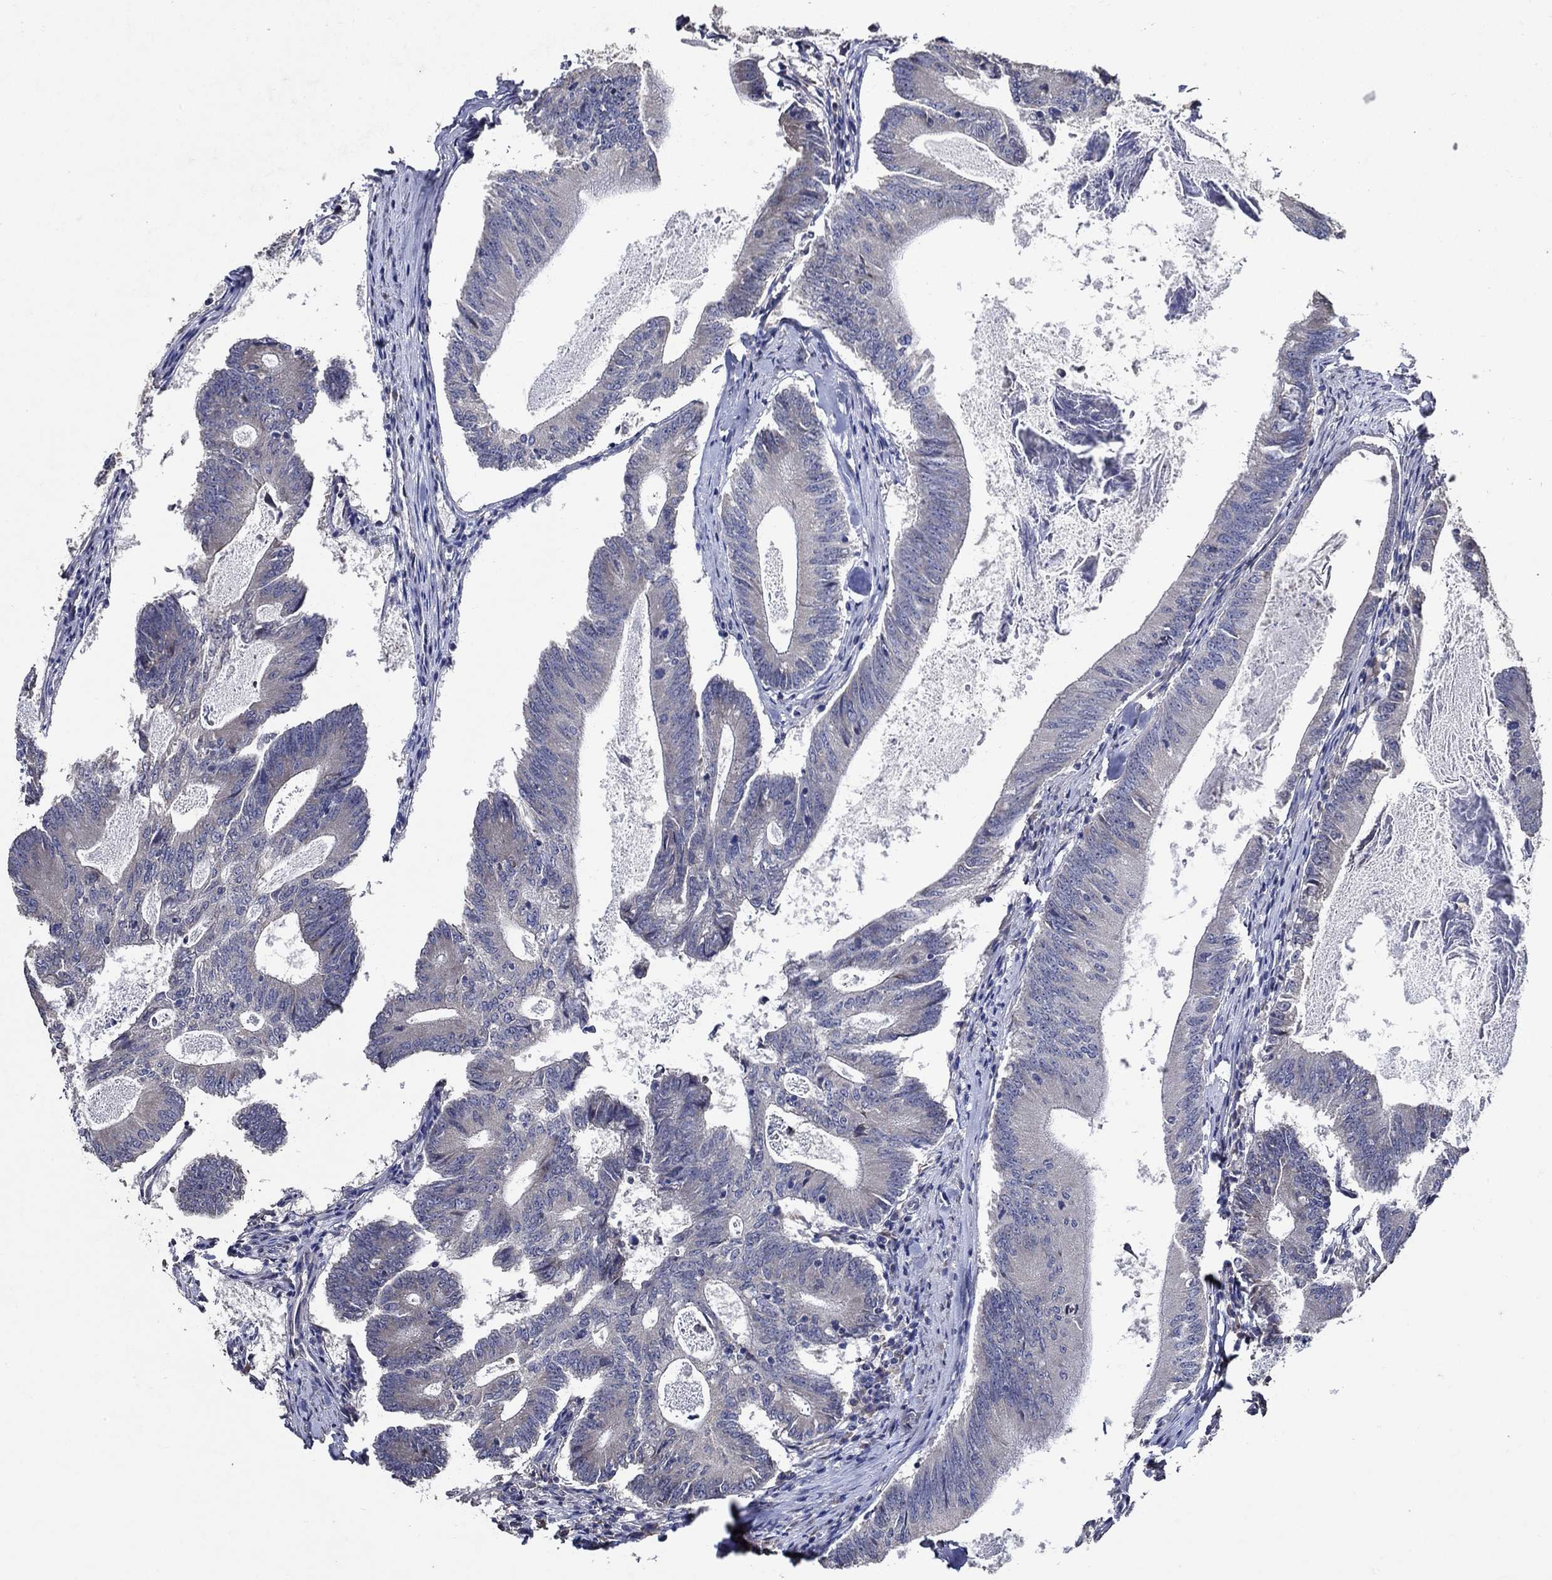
{"staining": {"intensity": "negative", "quantity": "none", "location": "none"}, "tissue": "colorectal cancer", "cell_type": "Tumor cells", "image_type": "cancer", "snomed": [{"axis": "morphology", "description": "Adenocarcinoma, NOS"}, {"axis": "topography", "description": "Colon"}], "caption": "Protein analysis of adenocarcinoma (colorectal) reveals no significant positivity in tumor cells.", "gene": "HAP1", "patient": {"sex": "female", "age": 70}}